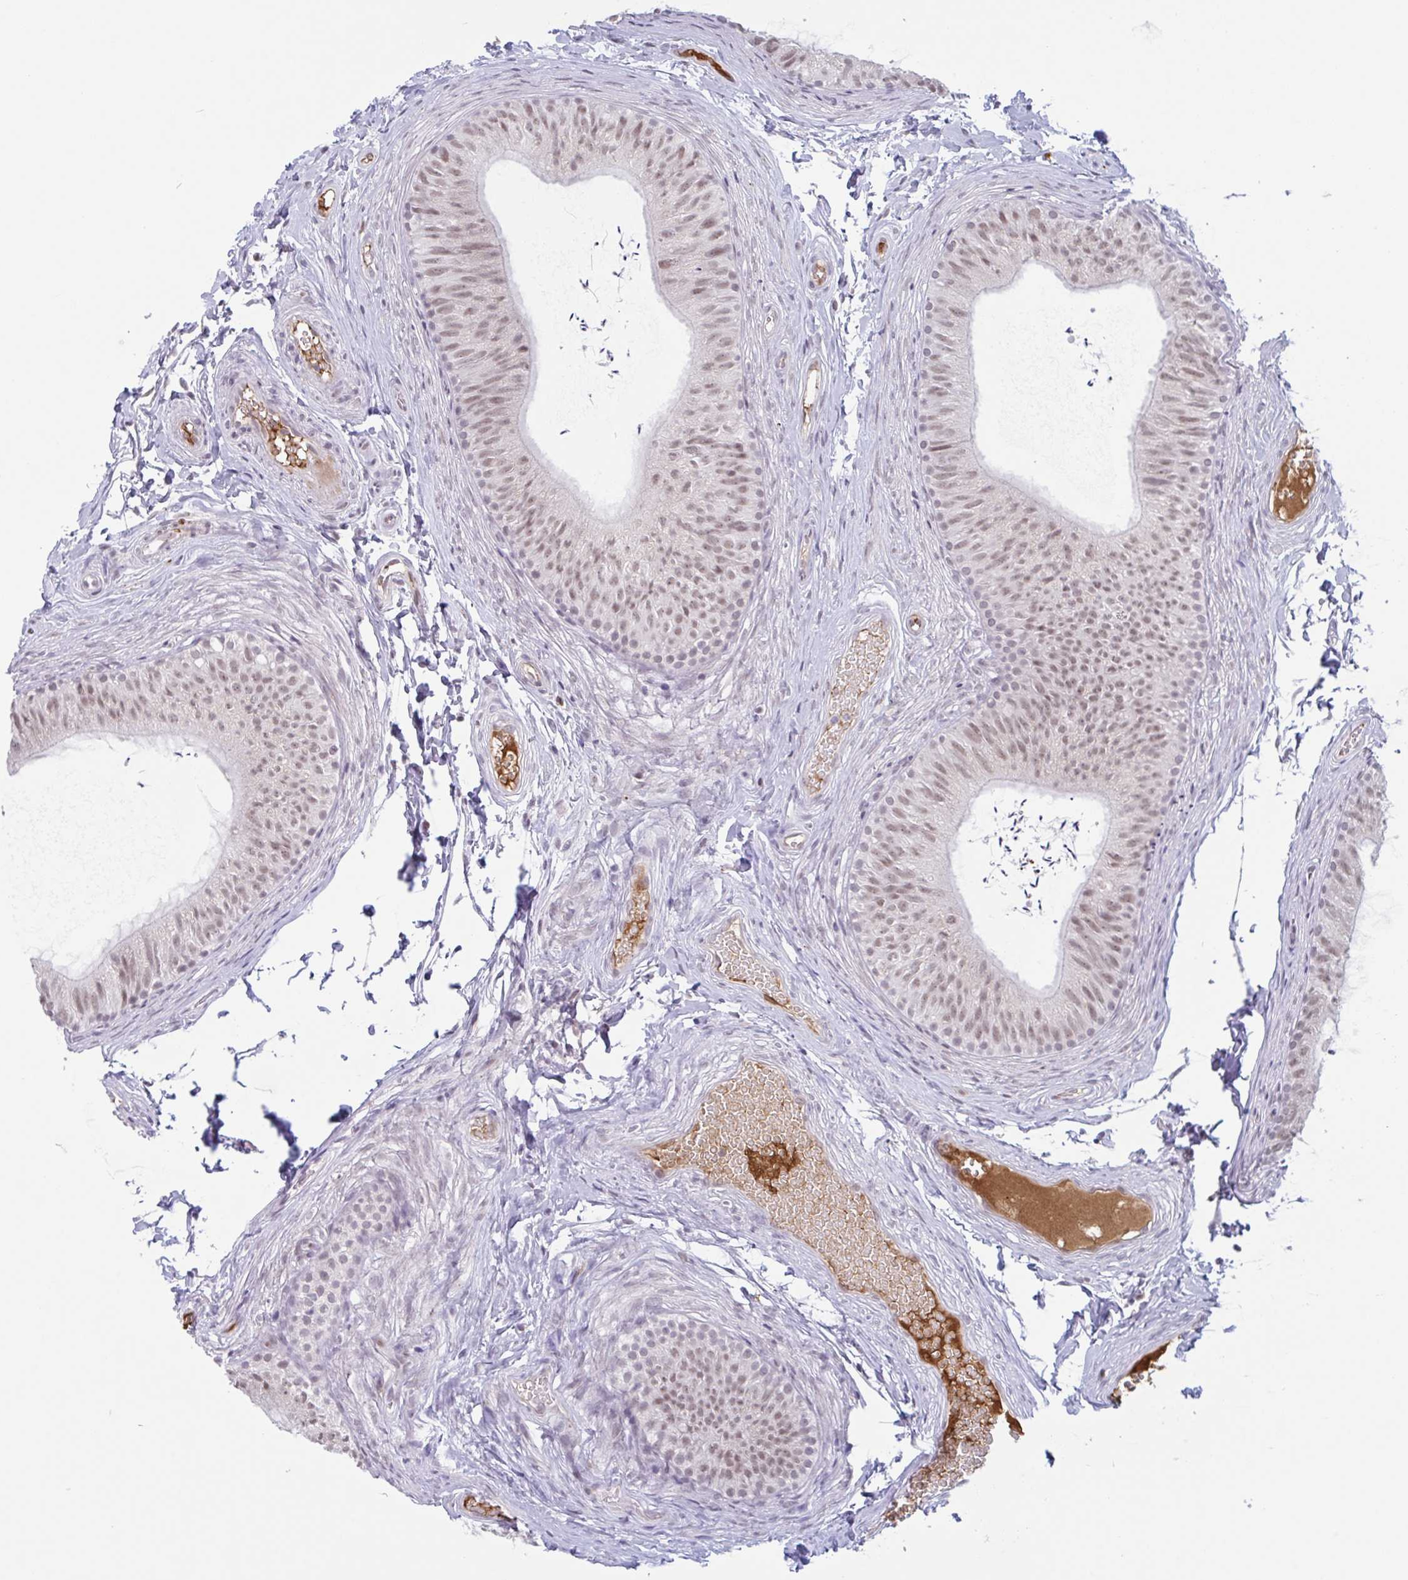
{"staining": {"intensity": "moderate", "quantity": ">75%", "location": "nuclear"}, "tissue": "epididymis", "cell_type": "Glandular cells", "image_type": "normal", "snomed": [{"axis": "morphology", "description": "Normal tissue, NOS"}, {"axis": "topography", "description": "Epididymis, spermatic cord, NOS"}, {"axis": "topography", "description": "Epididymis"}, {"axis": "topography", "description": "Peripheral nerve tissue"}], "caption": "A high-resolution micrograph shows immunohistochemistry staining of benign epididymis, which exhibits moderate nuclear positivity in about >75% of glandular cells.", "gene": "PLG", "patient": {"sex": "male", "age": 29}}